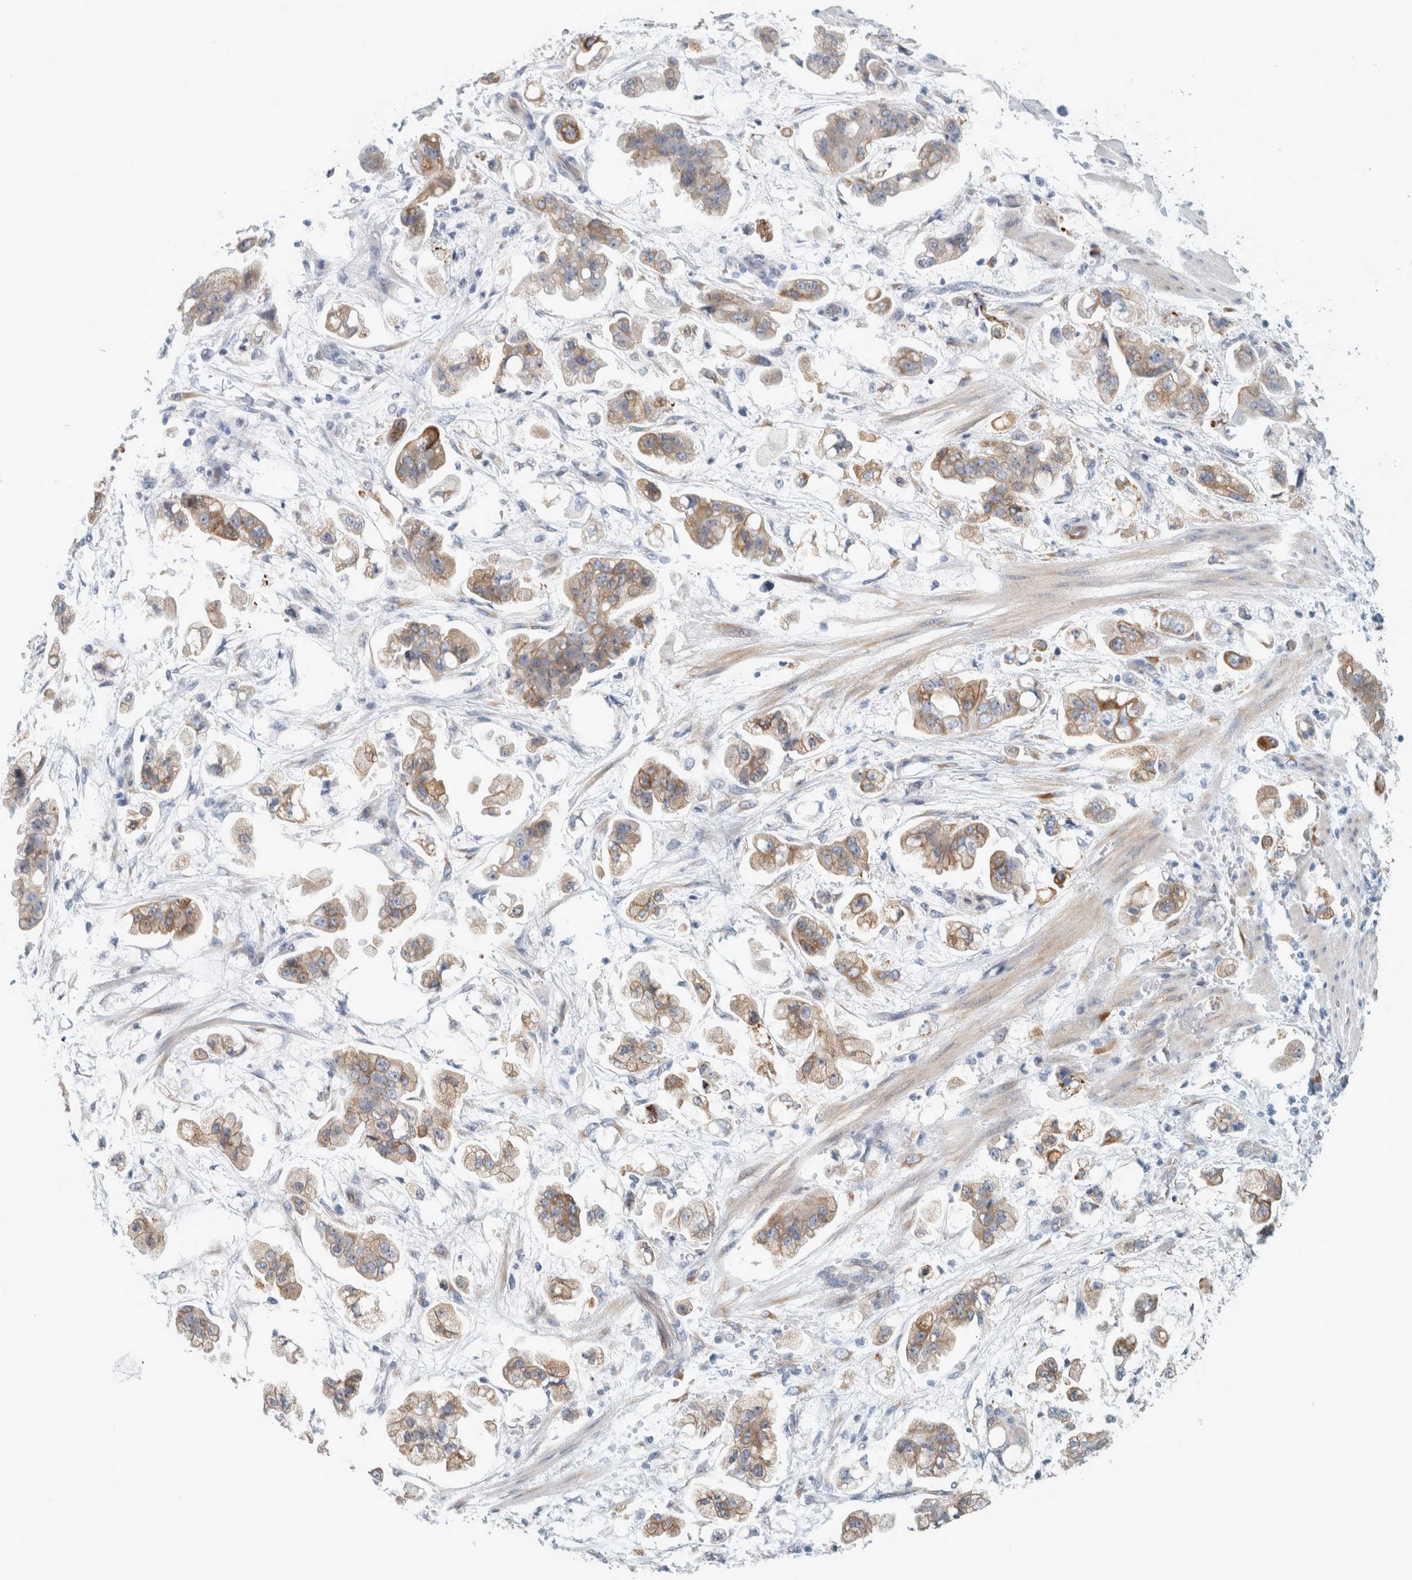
{"staining": {"intensity": "moderate", "quantity": ">75%", "location": "cytoplasmic/membranous"}, "tissue": "stomach cancer", "cell_type": "Tumor cells", "image_type": "cancer", "snomed": [{"axis": "morphology", "description": "Adenocarcinoma, NOS"}, {"axis": "topography", "description": "Stomach"}], "caption": "A medium amount of moderate cytoplasmic/membranous expression is appreciated in approximately >75% of tumor cells in stomach adenocarcinoma tissue.", "gene": "B3GNT3", "patient": {"sex": "male", "age": 62}}